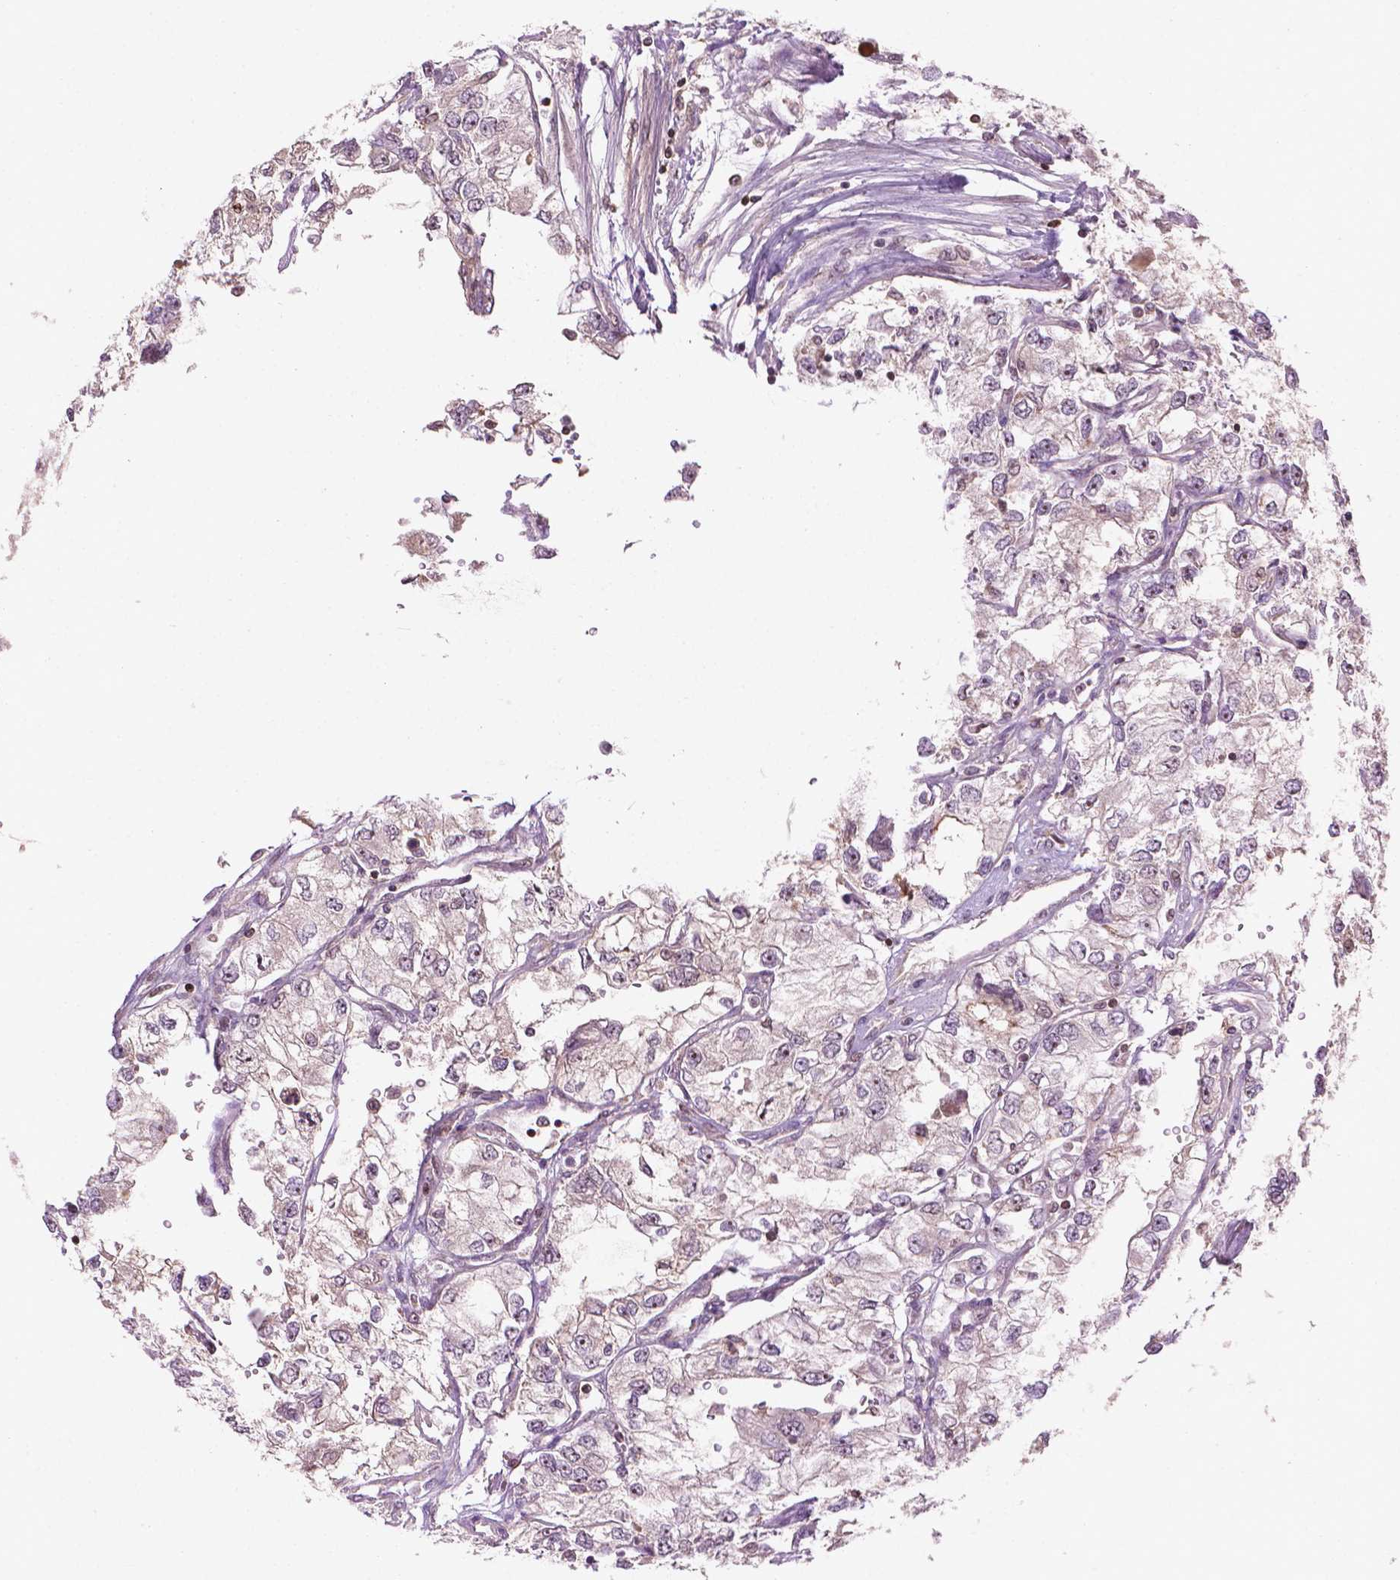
{"staining": {"intensity": "weak", "quantity": "<25%", "location": "nuclear"}, "tissue": "renal cancer", "cell_type": "Tumor cells", "image_type": "cancer", "snomed": [{"axis": "morphology", "description": "Adenocarcinoma, NOS"}, {"axis": "topography", "description": "Kidney"}], "caption": "This histopathology image is of adenocarcinoma (renal) stained with immunohistochemistry to label a protein in brown with the nuclei are counter-stained blue. There is no expression in tumor cells. (DAB (3,3'-diaminobenzidine) IHC with hematoxylin counter stain).", "gene": "SMC2", "patient": {"sex": "female", "age": 59}}